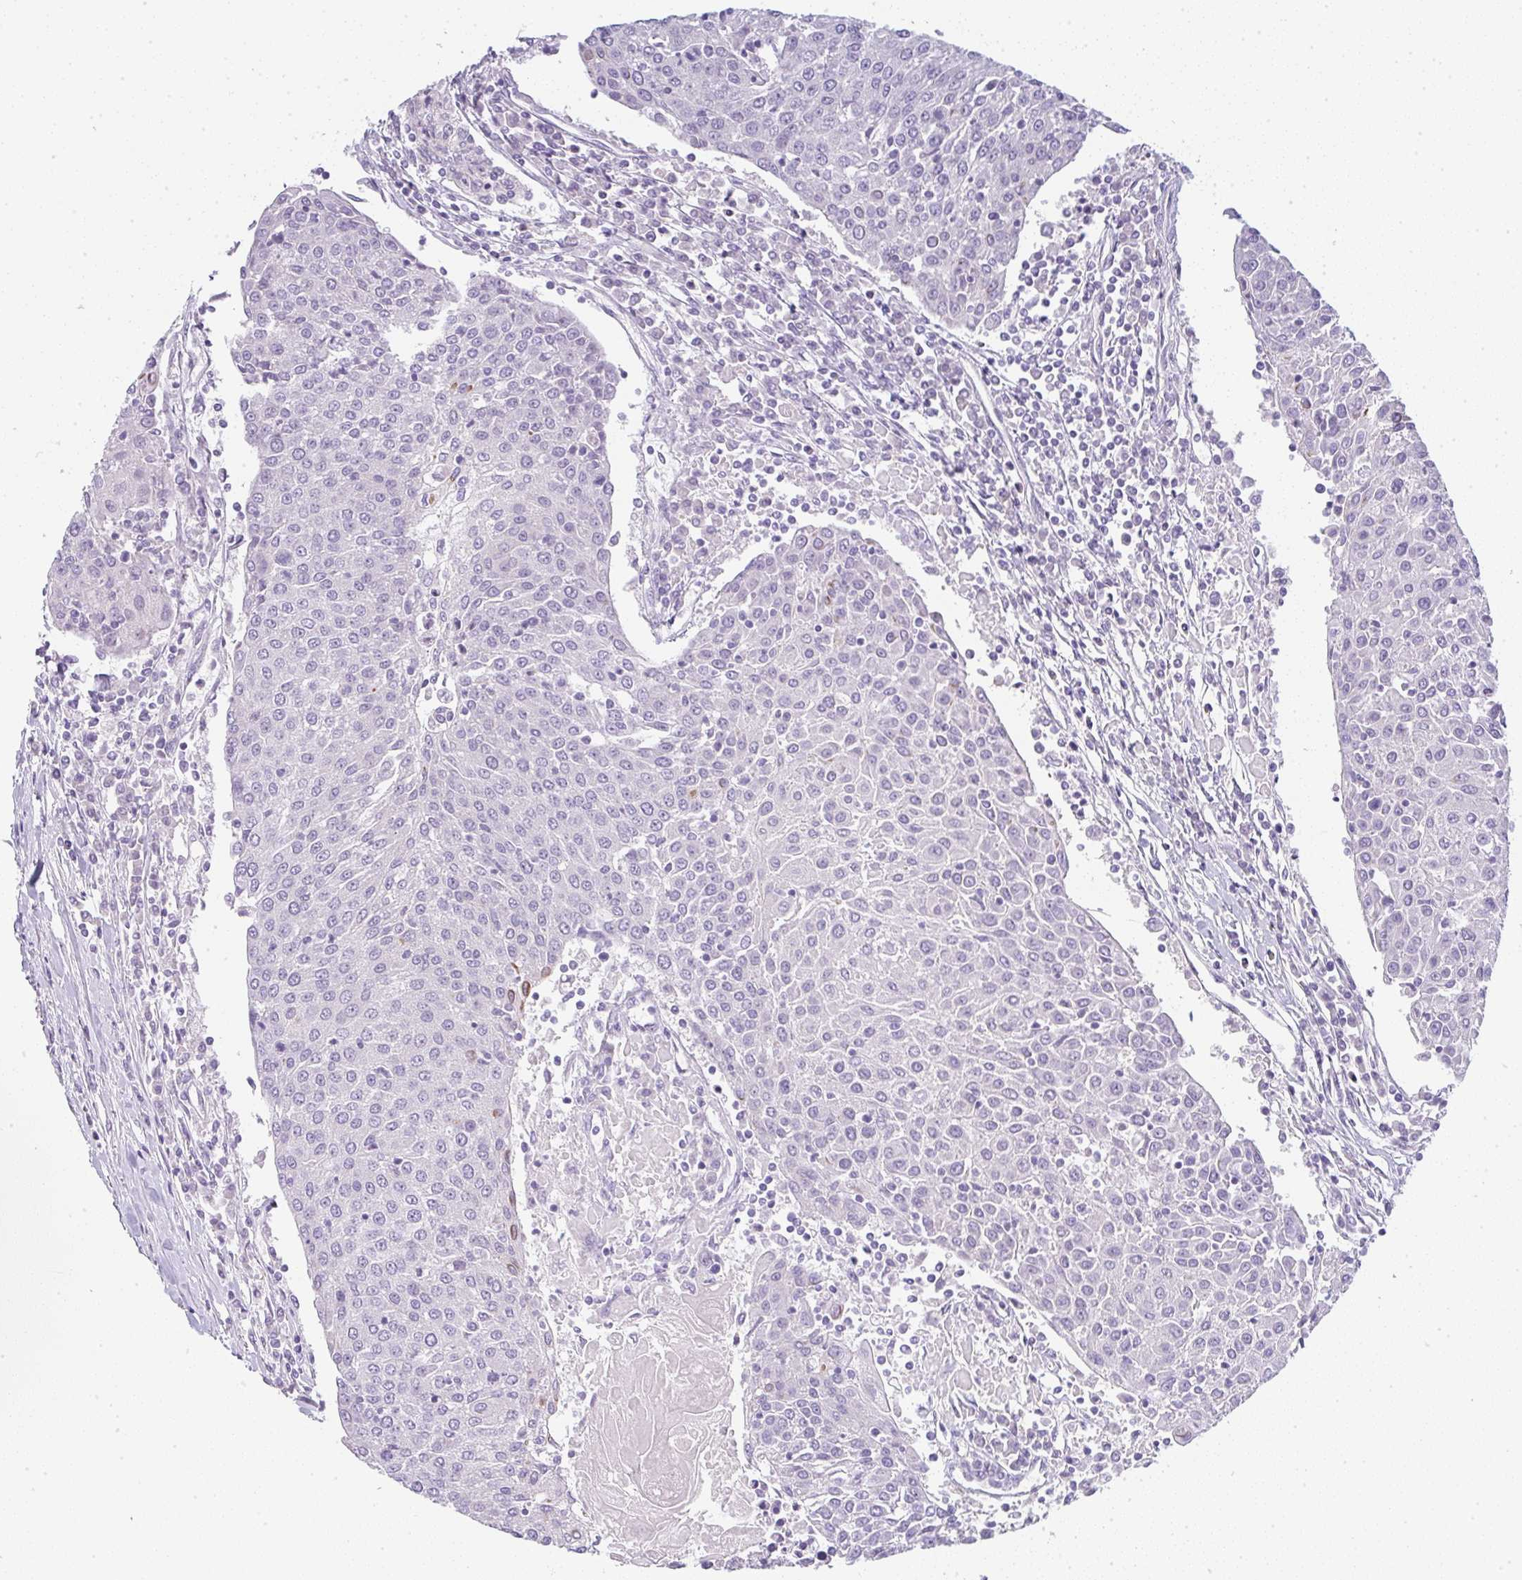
{"staining": {"intensity": "negative", "quantity": "none", "location": "none"}, "tissue": "urothelial cancer", "cell_type": "Tumor cells", "image_type": "cancer", "snomed": [{"axis": "morphology", "description": "Urothelial carcinoma, High grade"}, {"axis": "topography", "description": "Urinary bladder"}], "caption": "DAB immunohistochemical staining of high-grade urothelial carcinoma demonstrates no significant positivity in tumor cells.", "gene": "LPAR4", "patient": {"sex": "female", "age": 85}}